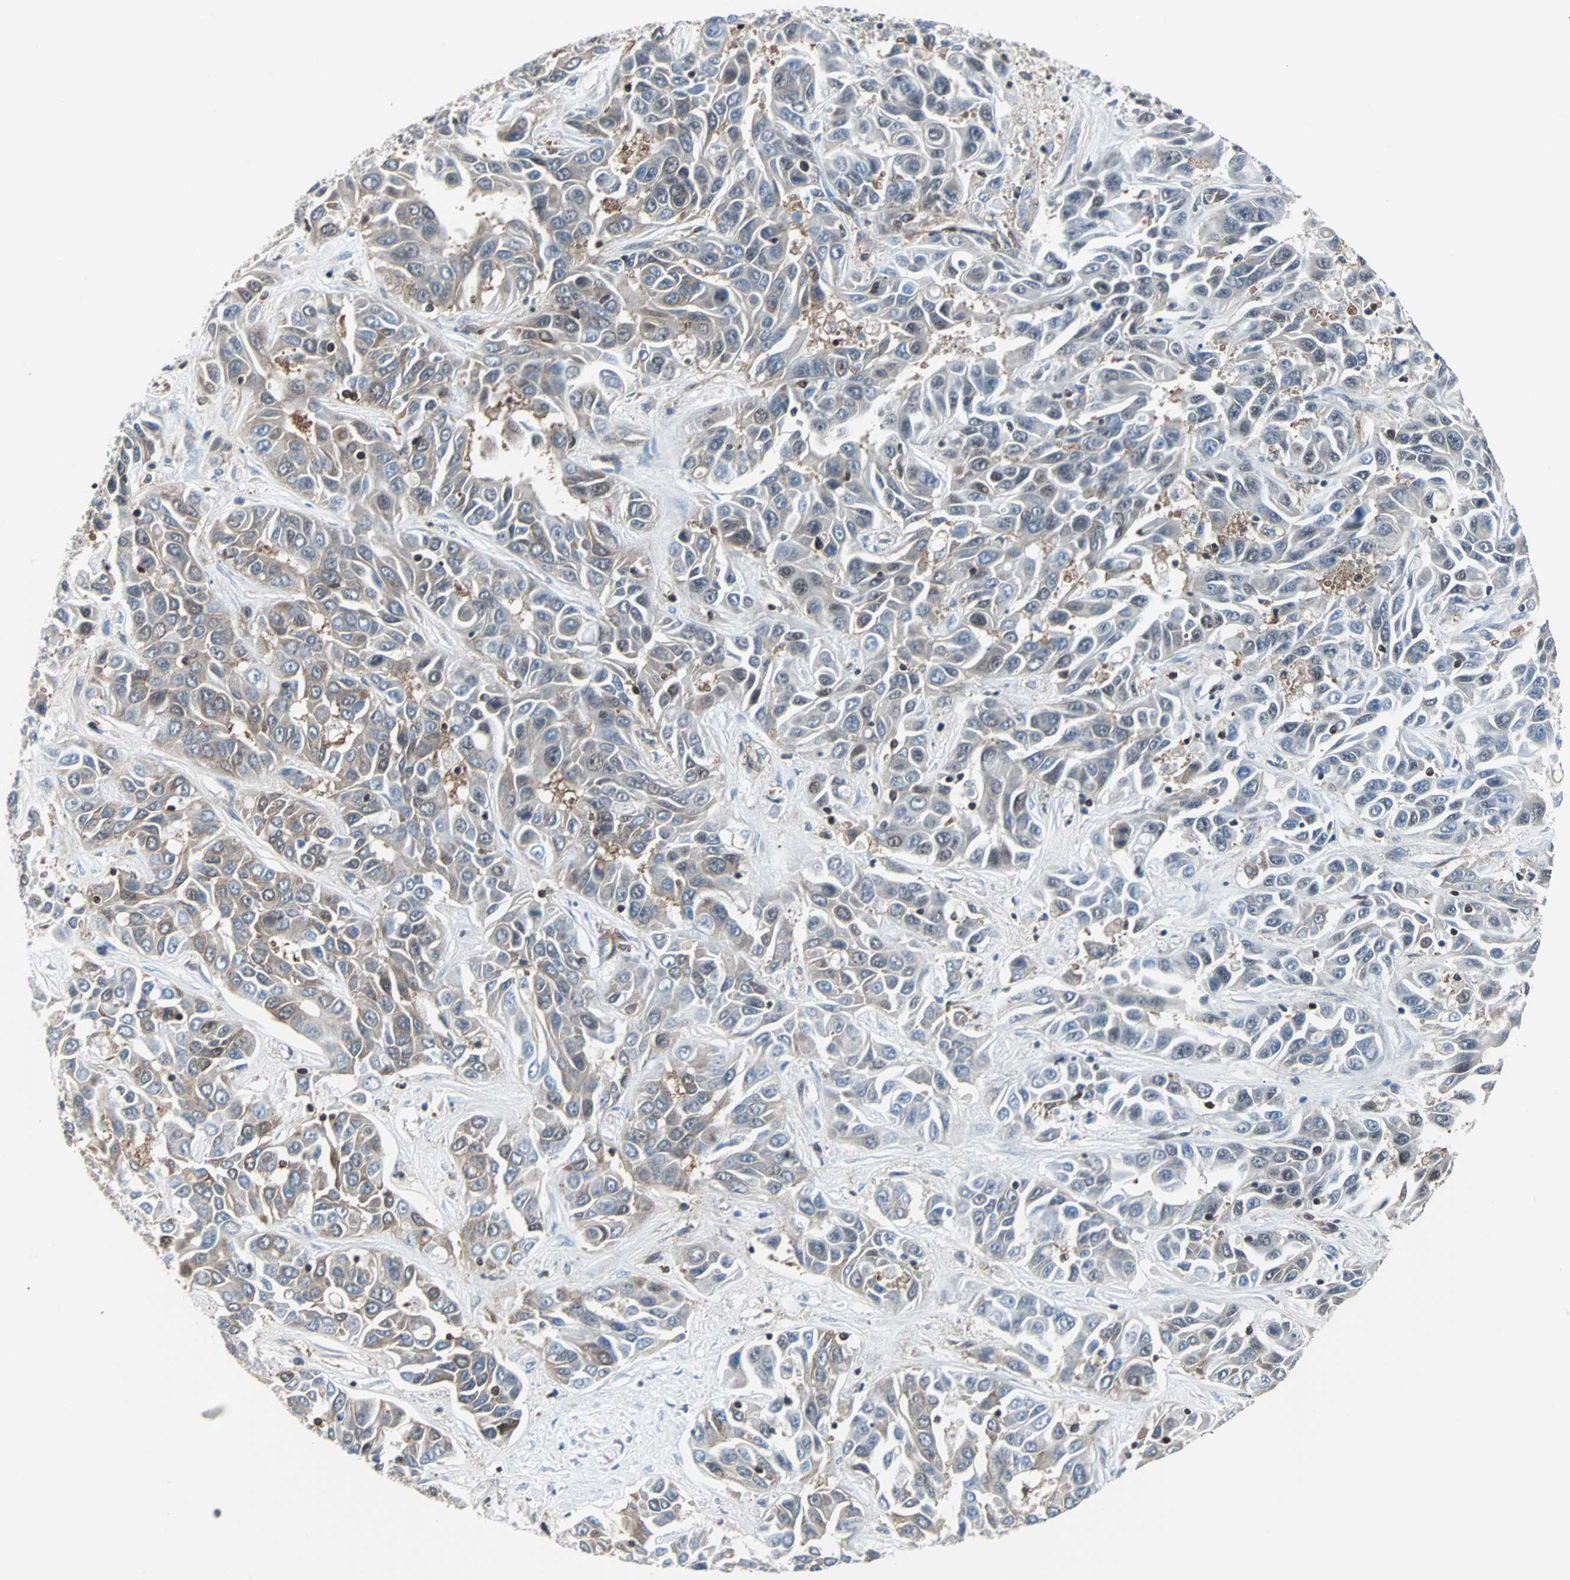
{"staining": {"intensity": "weak", "quantity": ">75%", "location": "cytoplasmic/membranous"}, "tissue": "liver cancer", "cell_type": "Tumor cells", "image_type": "cancer", "snomed": [{"axis": "morphology", "description": "Cholangiocarcinoma"}, {"axis": "topography", "description": "Liver"}], "caption": "Immunohistochemistry of human cholangiocarcinoma (liver) exhibits low levels of weak cytoplasmic/membranous positivity in approximately >75% of tumor cells. (Brightfield microscopy of DAB IHC at high magnification).", "gene": "RELA", "patient": {"sex": "female", "age": 52}}